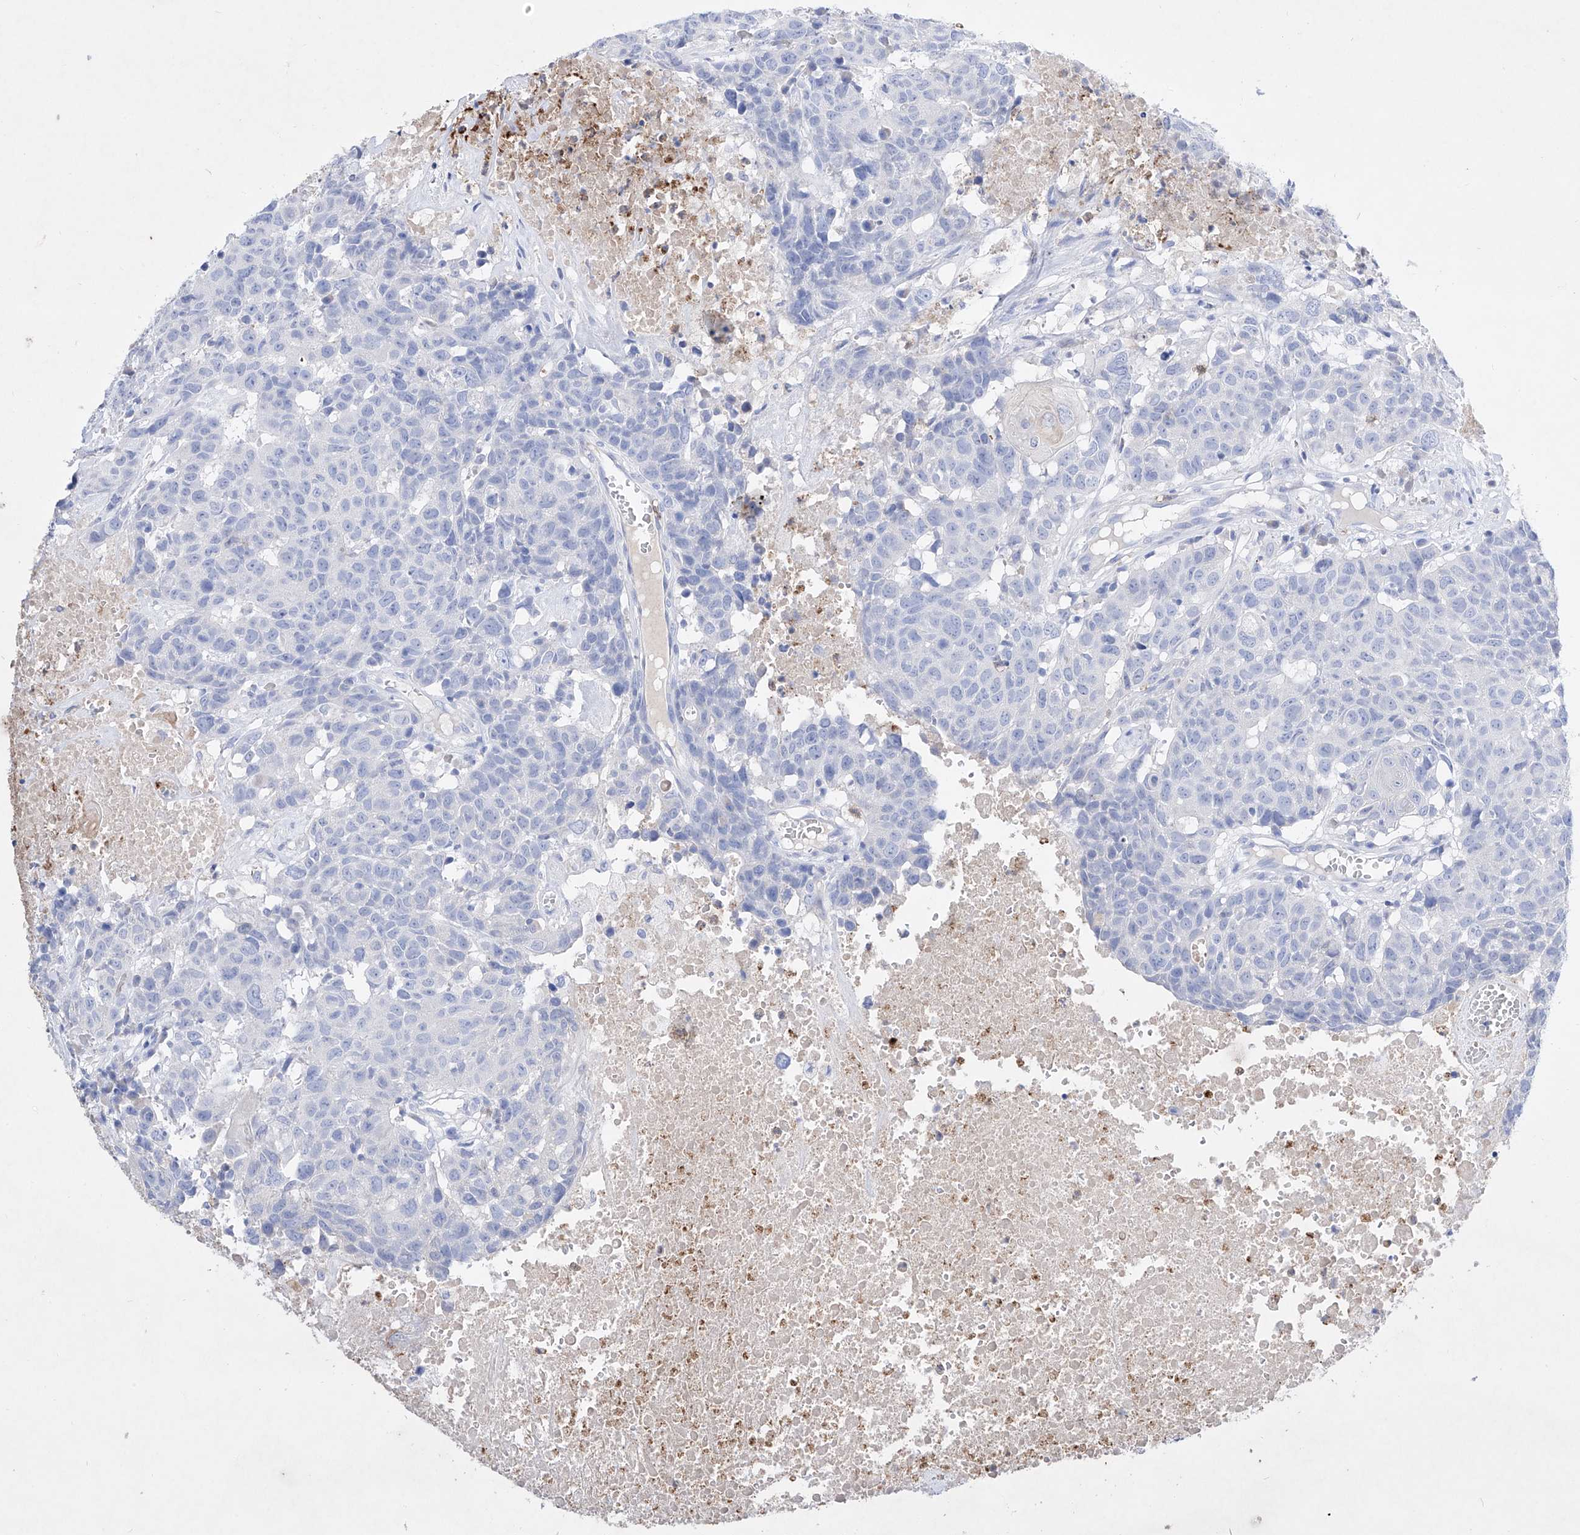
{"staining": {"intensity": "negative", "quantity": "none", "location": "none"}, "tissue": "head and neck cancer", "cell_type": "Tumor cells", "image_type": "cancer", "snomed": [{"axis": "morphology", "description": "Squamous cell carcinoma, NOS"}, {"axis": "topography", "description": "Head-Neck"}], "caption": "This image is of head and neck cancer (squamous cell carcinoma) stained with immunohistochemistry to label a protein in brown with the nuclei are counter-stained blue. There is no staining in tumor cells.", "gene": "TM7SF2", "patient": {"sex": "male", "age": 66}}